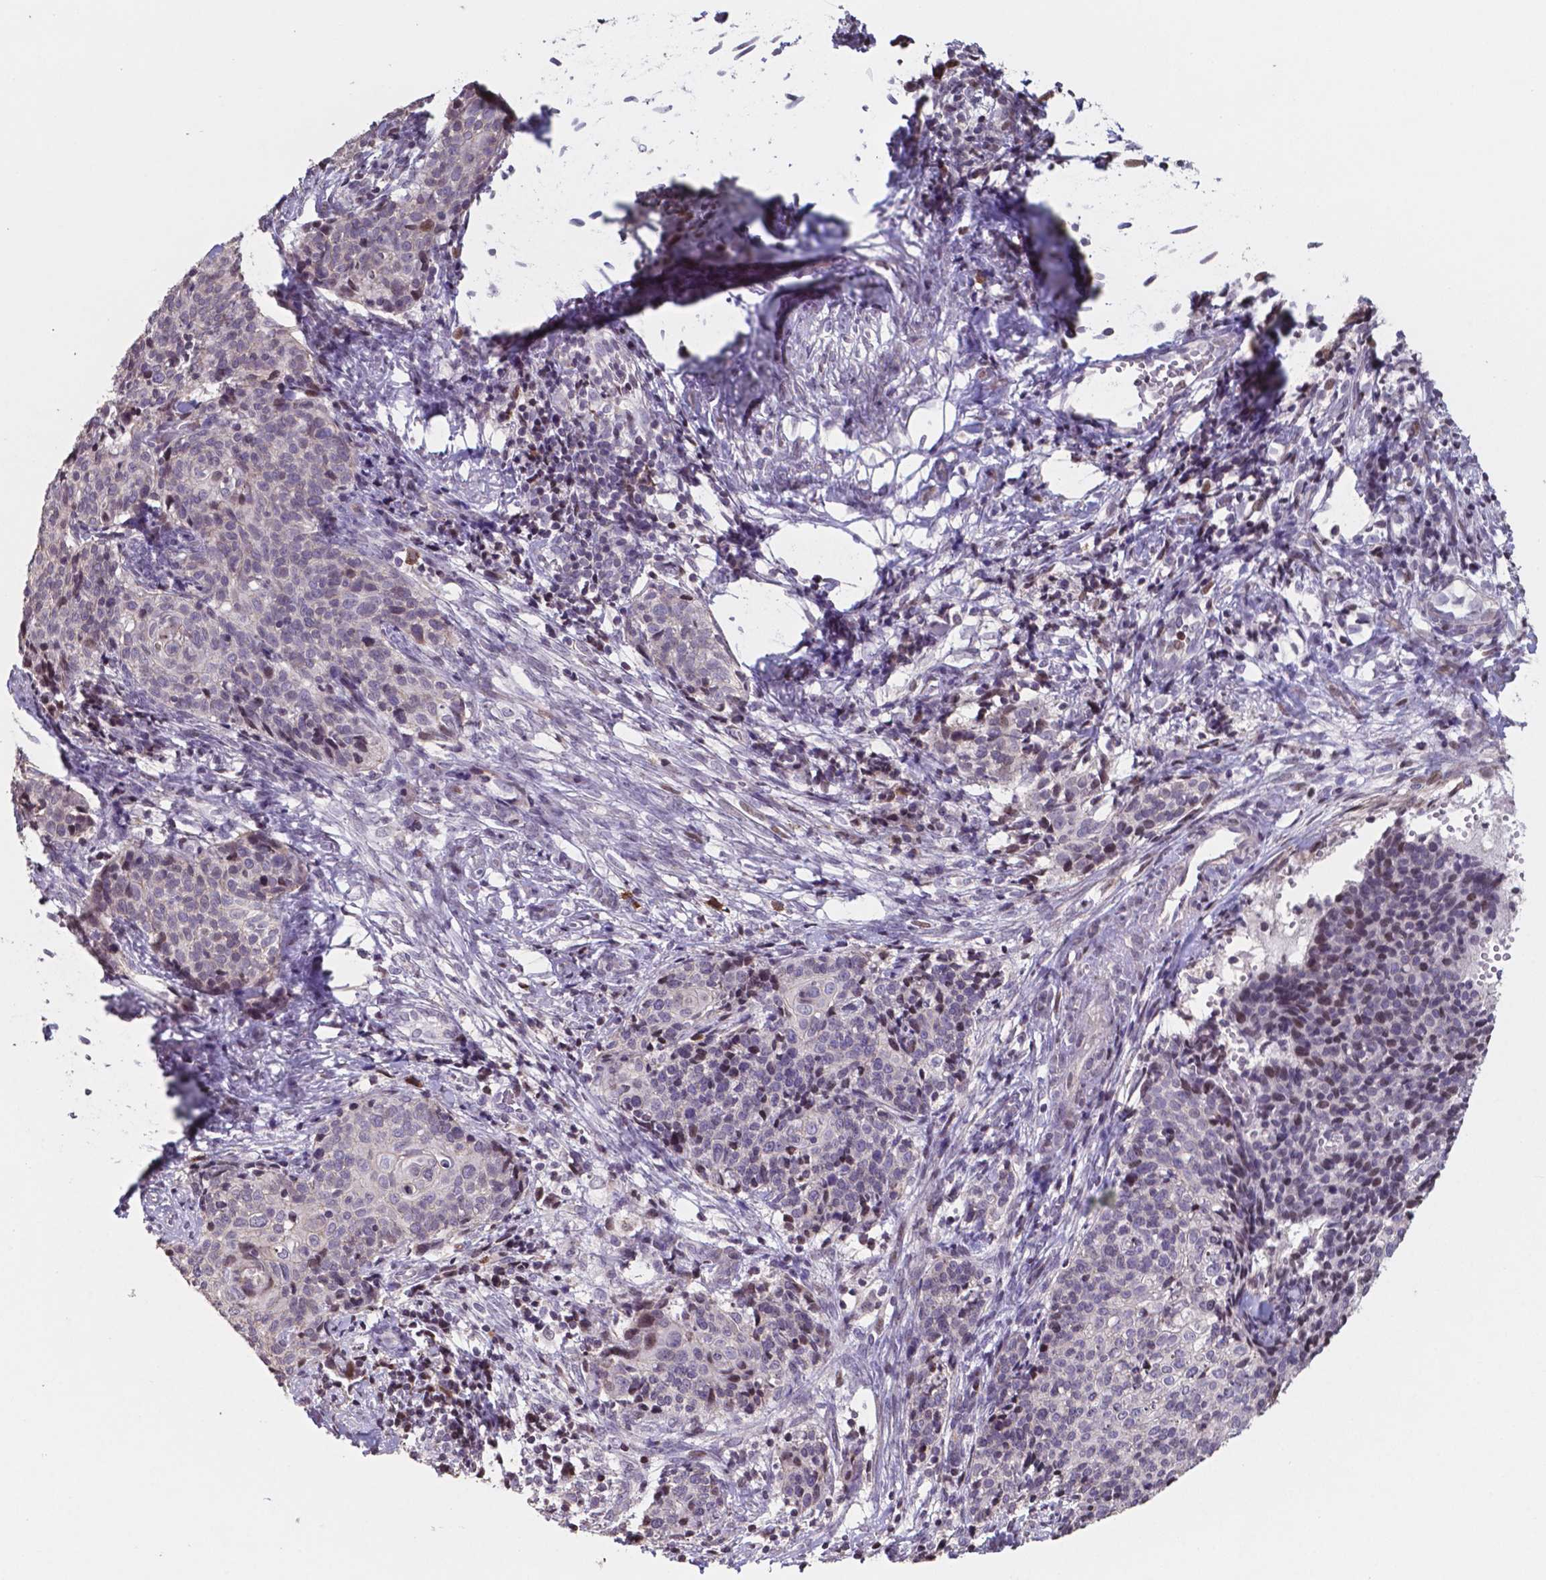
{"staining": {"intensity": "negative", "quantity": "none", "location": "none"}, "tissue": "cervical cancer", "cell_type": "Tumor cells", "image_type": "cancer", "snomed": [{"axis": "morphology", "description": "Squamous cell carcinoma, NOS"}, {"axis": "topography", "description": "Cervix"}], "caption": "Micrograph shows no significant protein positivity in tumor cells of cervical squamous cell carcinoma. The staining was performed using DAB (3,3'-diaminobenzidine) to visualize the protein expression in brown, while the nuclei were stained in blue with hematoxylin (Magnification: 20x).", "gene": "MLC1", "patient": {"sex": "female", "age": 39}}